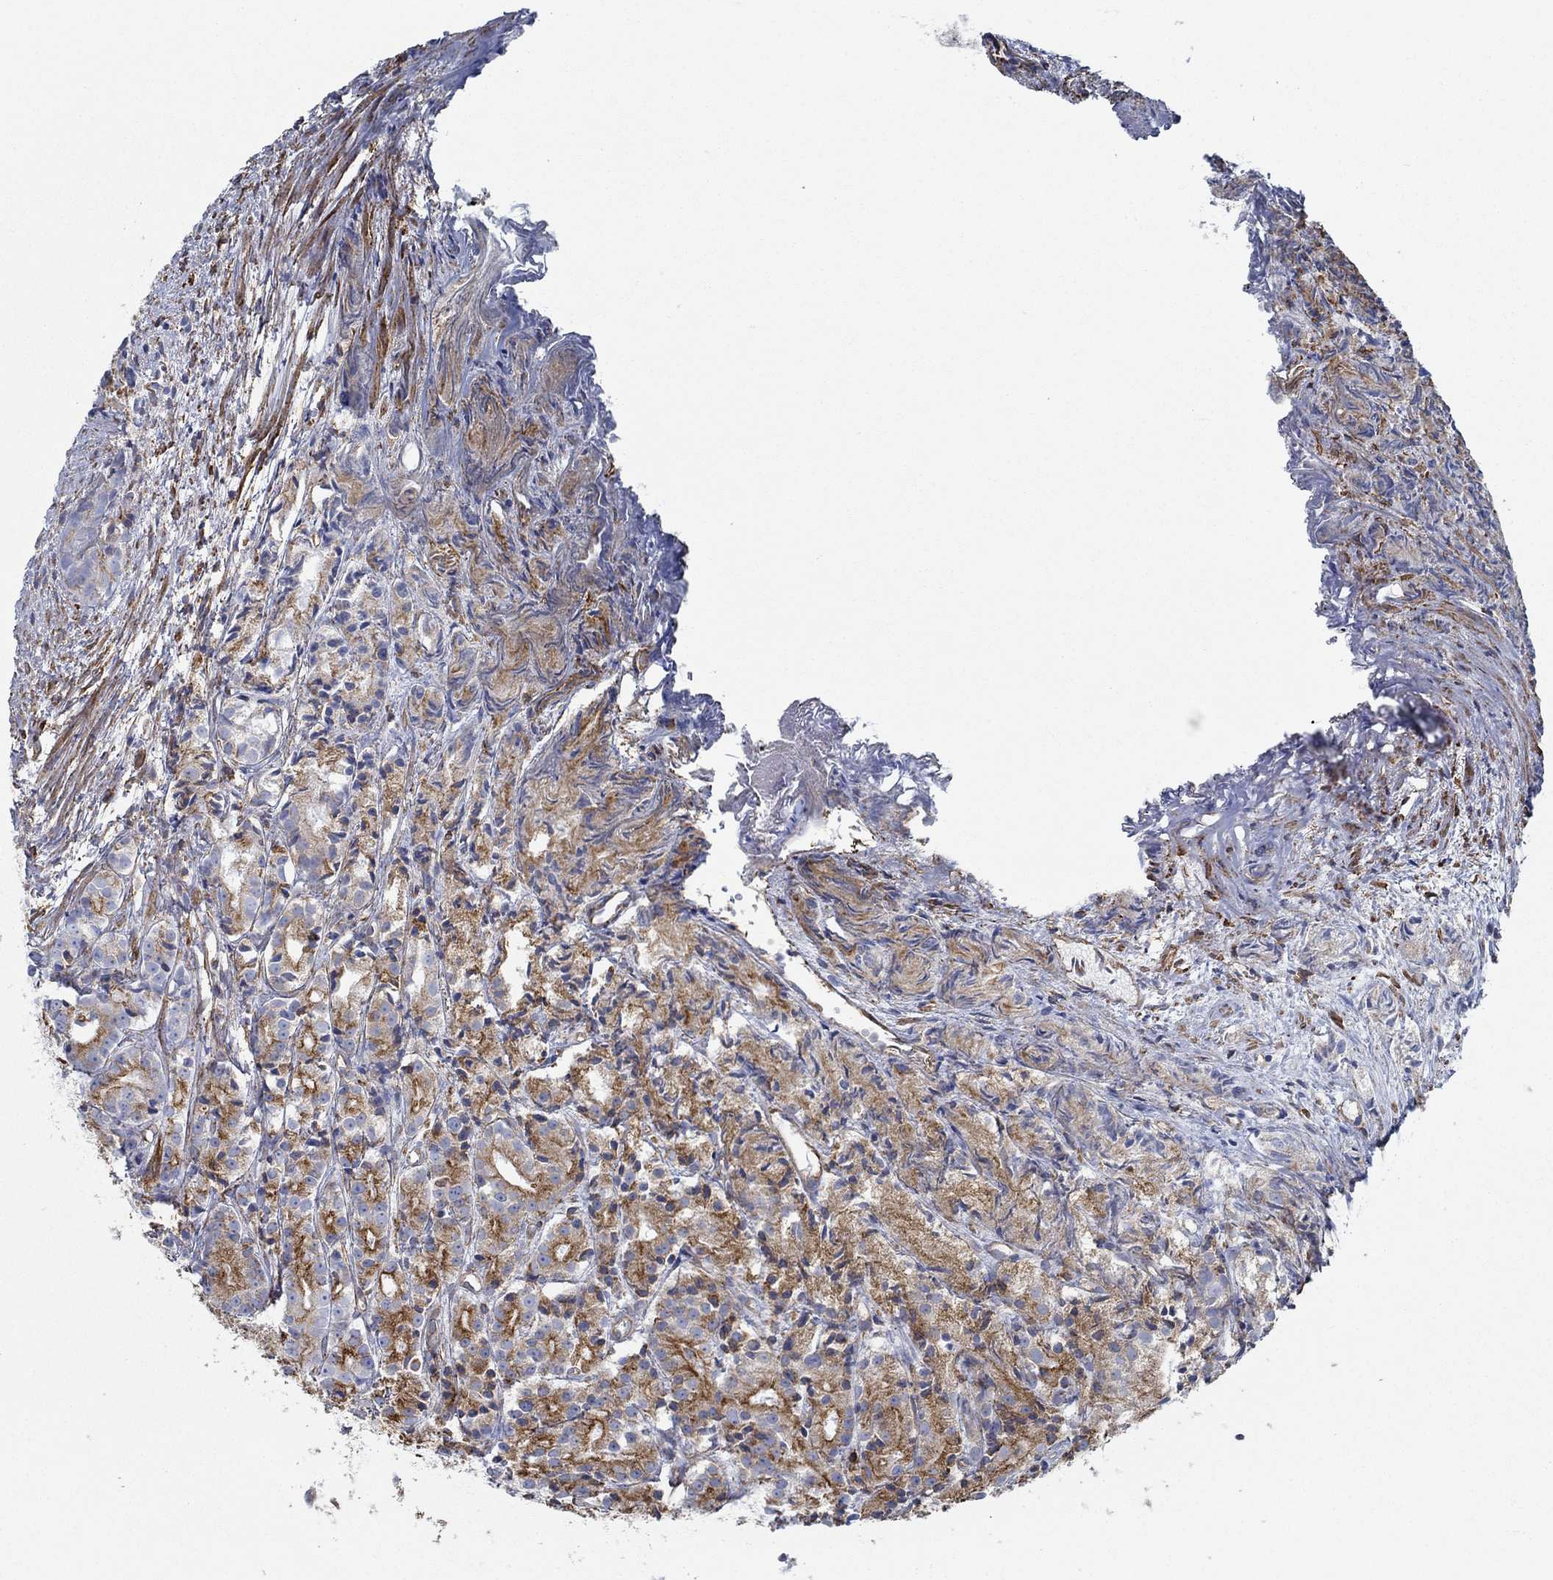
{"staining": {"intensity": "strong", "quantity": "25%-75%", "location": "cytoplasmic/membranous"}, "tissue": "prostate cancer", "cell_type": "Tumor cells", "image_type": "cancer", "snomed": [{"axis": "morphology", "description": "Adenocarcinoma, Medium grade"}, {"axis": "topography", "description": "Prostate"}], "caption": "Protein expression analysis of human prostate cancer (adenocarcinoma (medium-grade)) reveals strong cytoplasmic/membranous staining in about 25%-75% of tumor cells.", "gene": "STC2", "patient": {"sex": "male", "age": 74}}